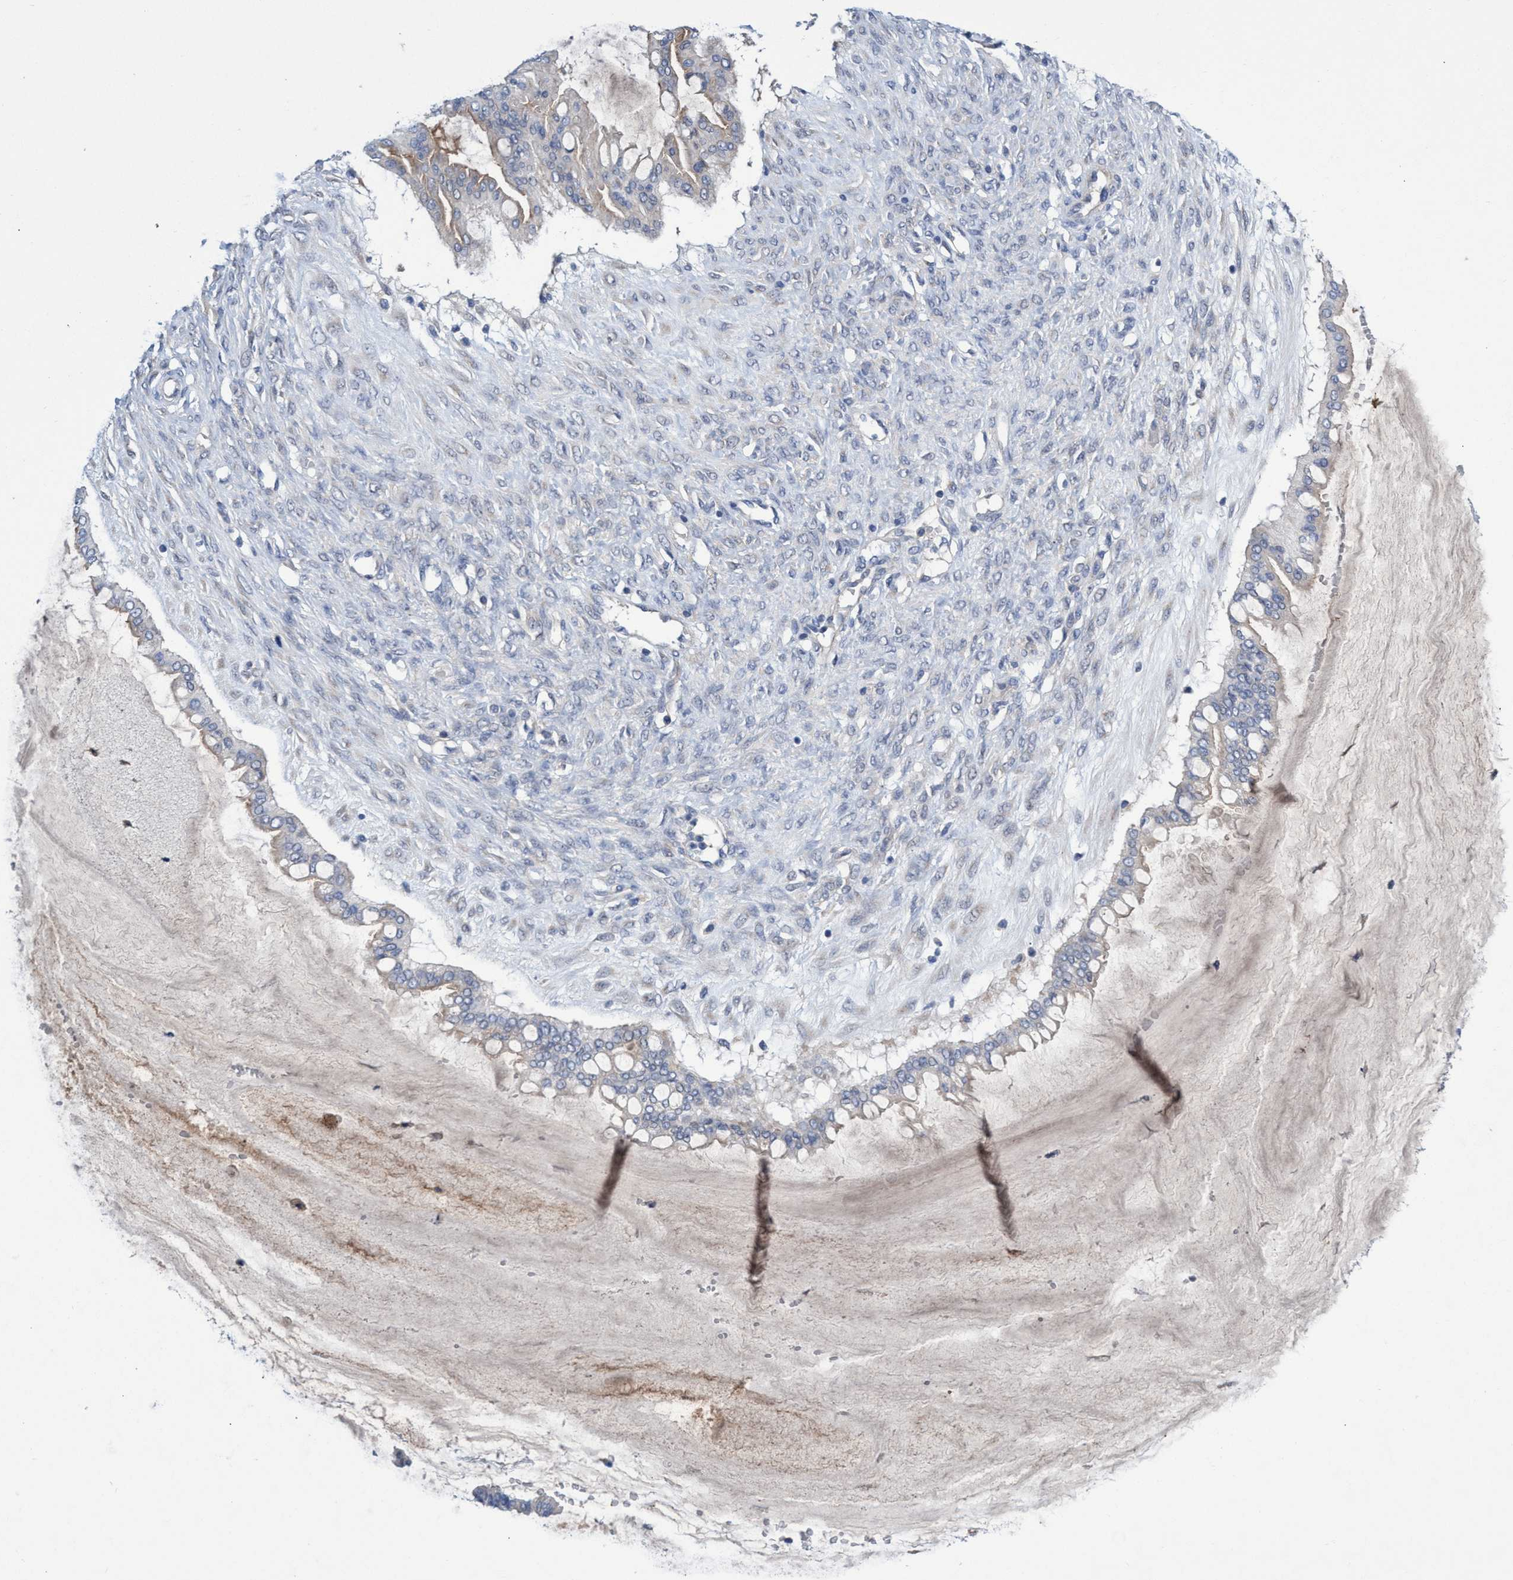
{"staining": {"intensity": "weak", "quantity": "<25%", "location": "cytoplasmic/membranous"}, "tissue": "ovarian cancer", "cell_type": "Tumor cells", "image_type": "cancer", "snomed": [{"axis": "morphology", "description": "Cystadenocarcinoma, mucinous, NOS"}, {"axis": "topography", "description": "Ovary"}], "caption": "Immunohistochemistry micrograph of neoplastic tissue: human mucinous cystadenocarcinoma (ovarian) stained with DAB (3,3'-diaminobenzidine) demonstrates no significant protein expression in tumor cells.", "gene": "SVEP1", "patient": {"sex": "female", "age": 73}}